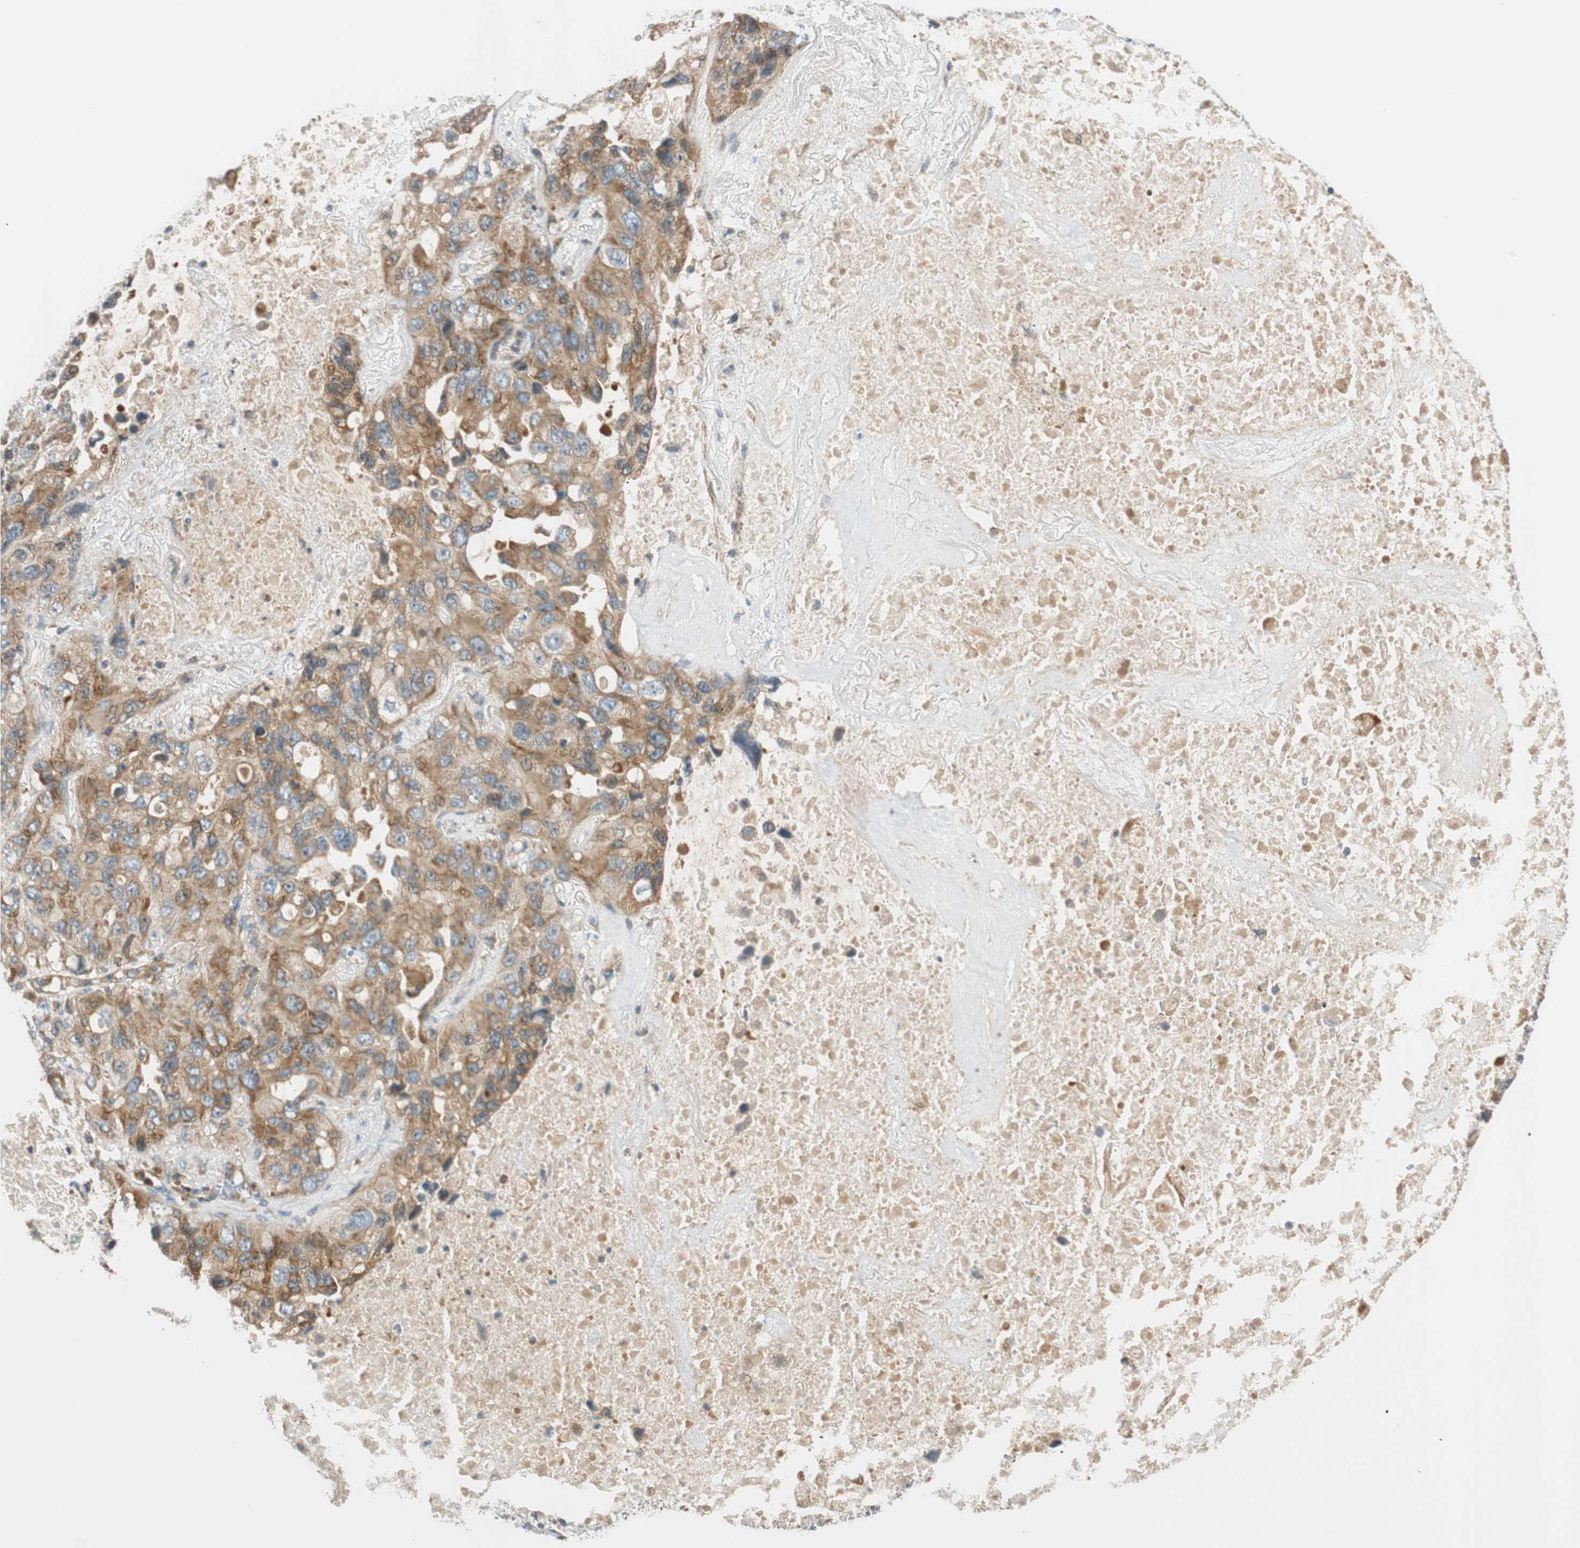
{"staining": {"intensity": "moderate", "quantity": ">75%", "location": "cytoplasmic/membranous"}, "tissue": "lung cancer", "cell_type": "Tumor cells", "image_type": "cancer", "snomed": [{"axis": "morphology", "description": "Squamous cell carcinoma, NOS"}, {"axis": "topography", "description": "Lung"}], "caption": "Protein expression analysis of squamous cell carcinoma (lung) shows moderate cytoplasmic/membranous positivity in approximately >75% of tumor cells. (Stains: DAB (3,3'-diaminobenzidine) in brown, nuclei in blue, Microscopy: brightfield microscopy at high magnification).", "gene": "ABI1", "patient": {"sex": "female", "age": 73}}